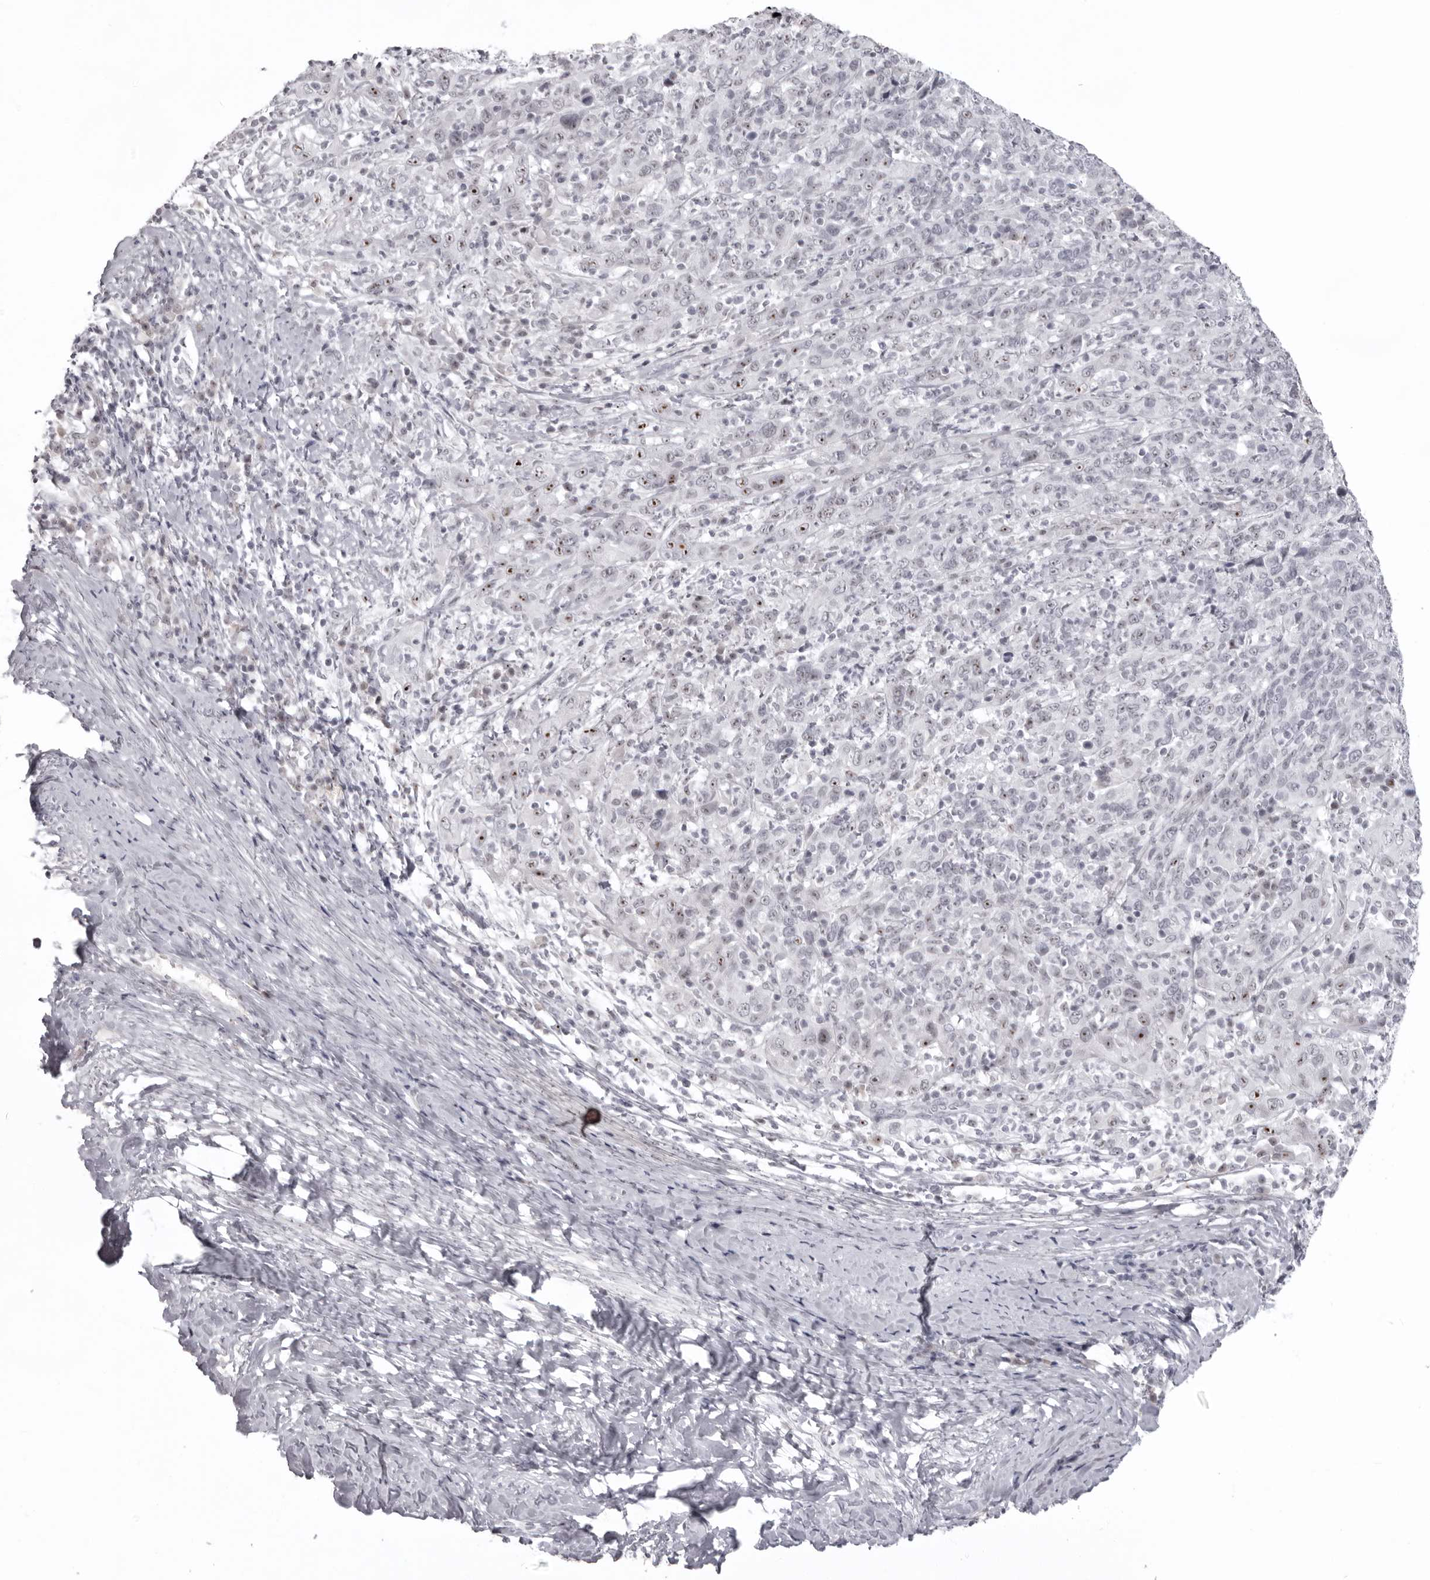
{"staining": {"intensity": "moderate", "quantity": "<25%", "location": "nuclear"}, "tissue": "cervical cancer", "cell_type": "Tumor cells", "image_type": "cancer", "snomed": [{"axis": "morphology", "description": "Squamous cell carcinoma, NOS"}, {"axis": "topography", "description": "Cervix"}], "caption": "Cervical cancer stained for a protein demonstrates moderate nuclear positivity in tumor cells.", "gene": "HELZ", "patient": {"sex": "female", "age": 46}}